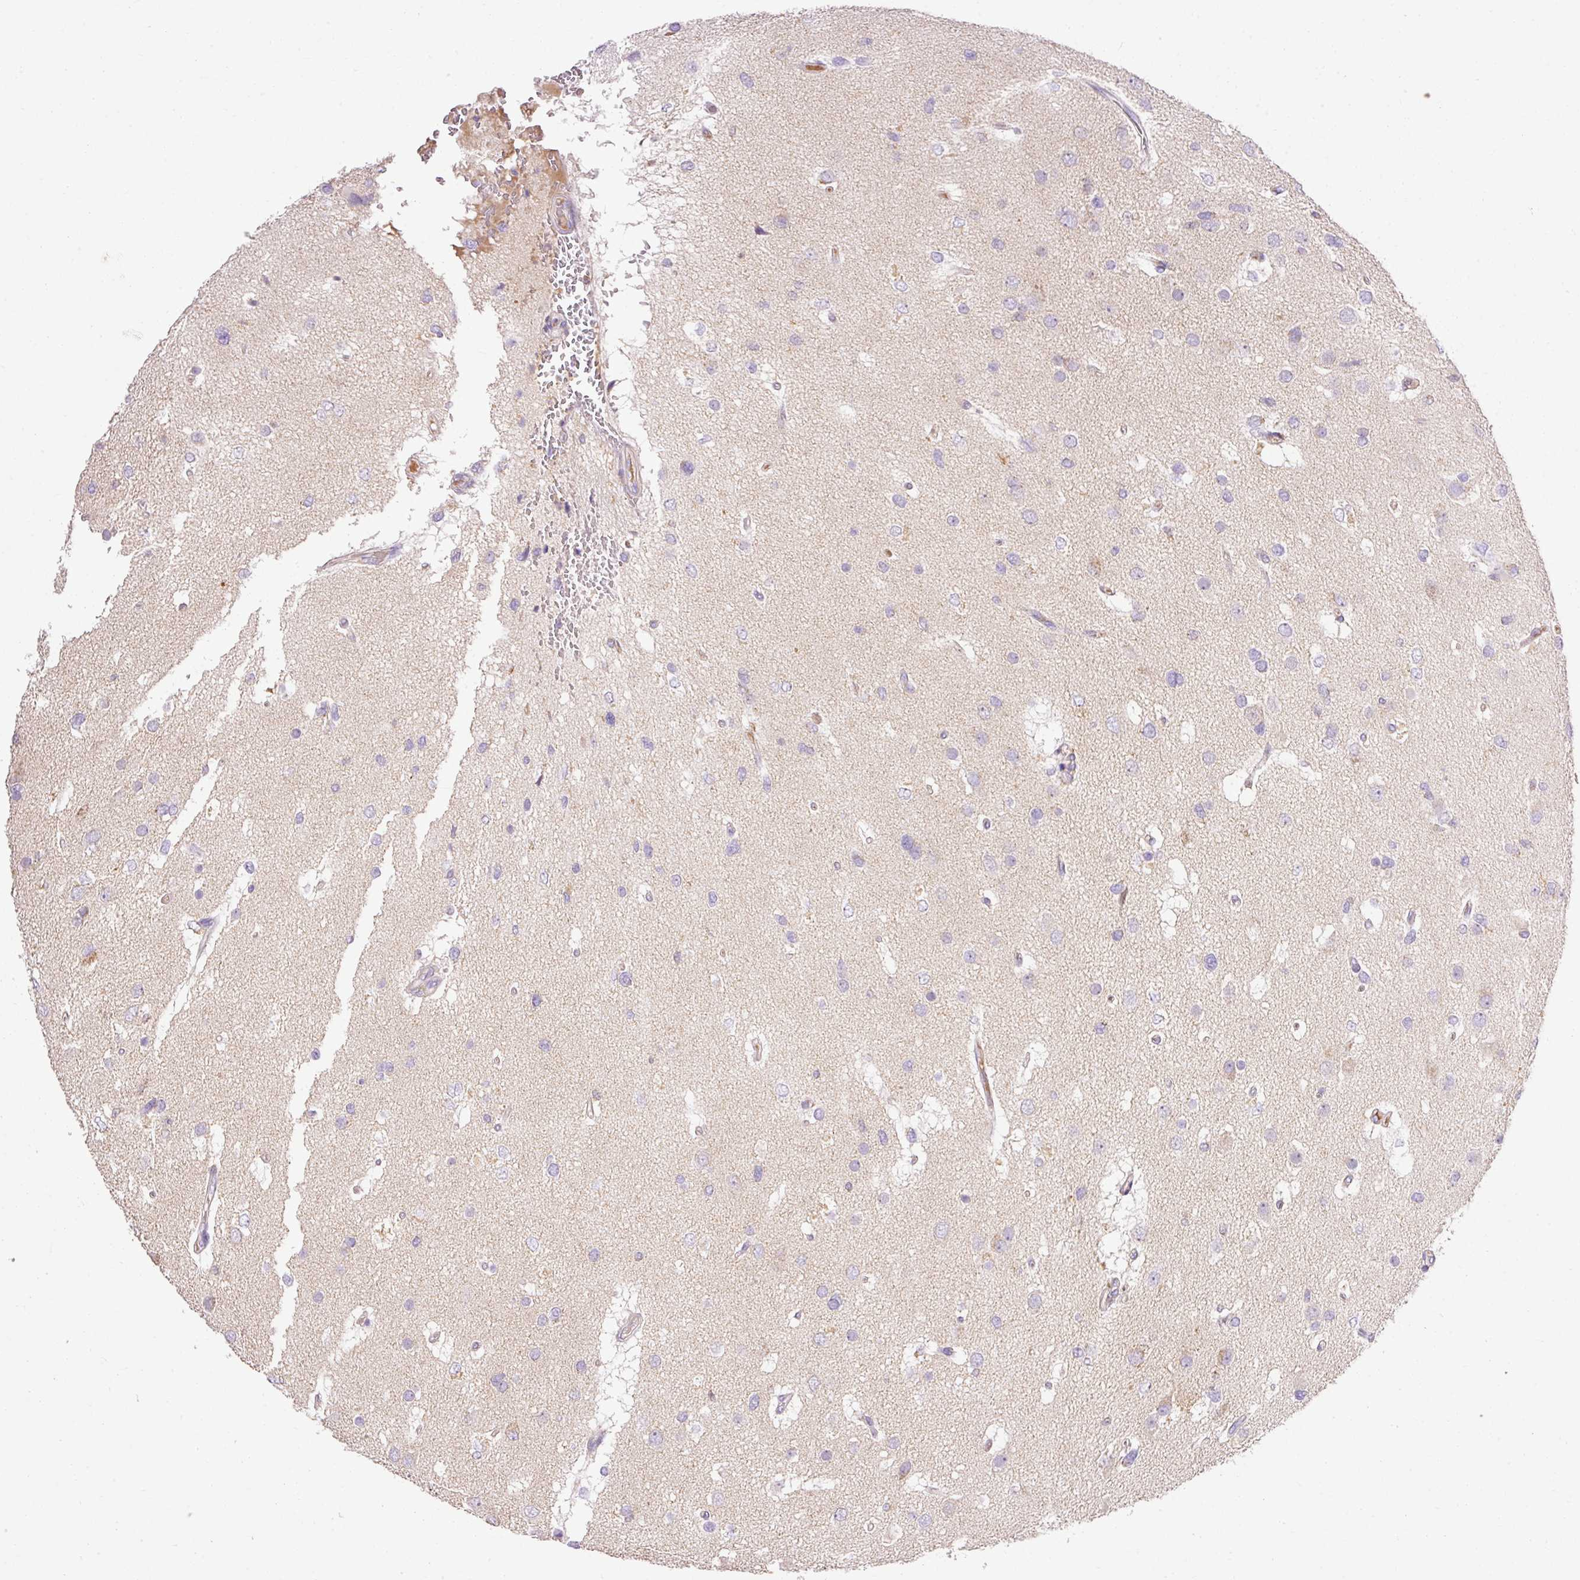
{"staining": {"intensity": "weak", "quantity": "25%-75%", "location": "cytoplasmic/membranous"}, "tissue": "glioma", "cell_type": "Tumor cells", "image_type": "cancer", "snomed": [{"axis": "morphology", "description": "Glioma, malignant, High grade"}, {"axis": "topography", "description": "Brain"}], "caption": "Protein expression analysis of malignant glioma (high-grade) exhibits weak cytoplasmic/membranous positivity in about 25%-75% of tumor cells.", "gene": "IMMT", "patient": {"sex": "male", "age": 53}}